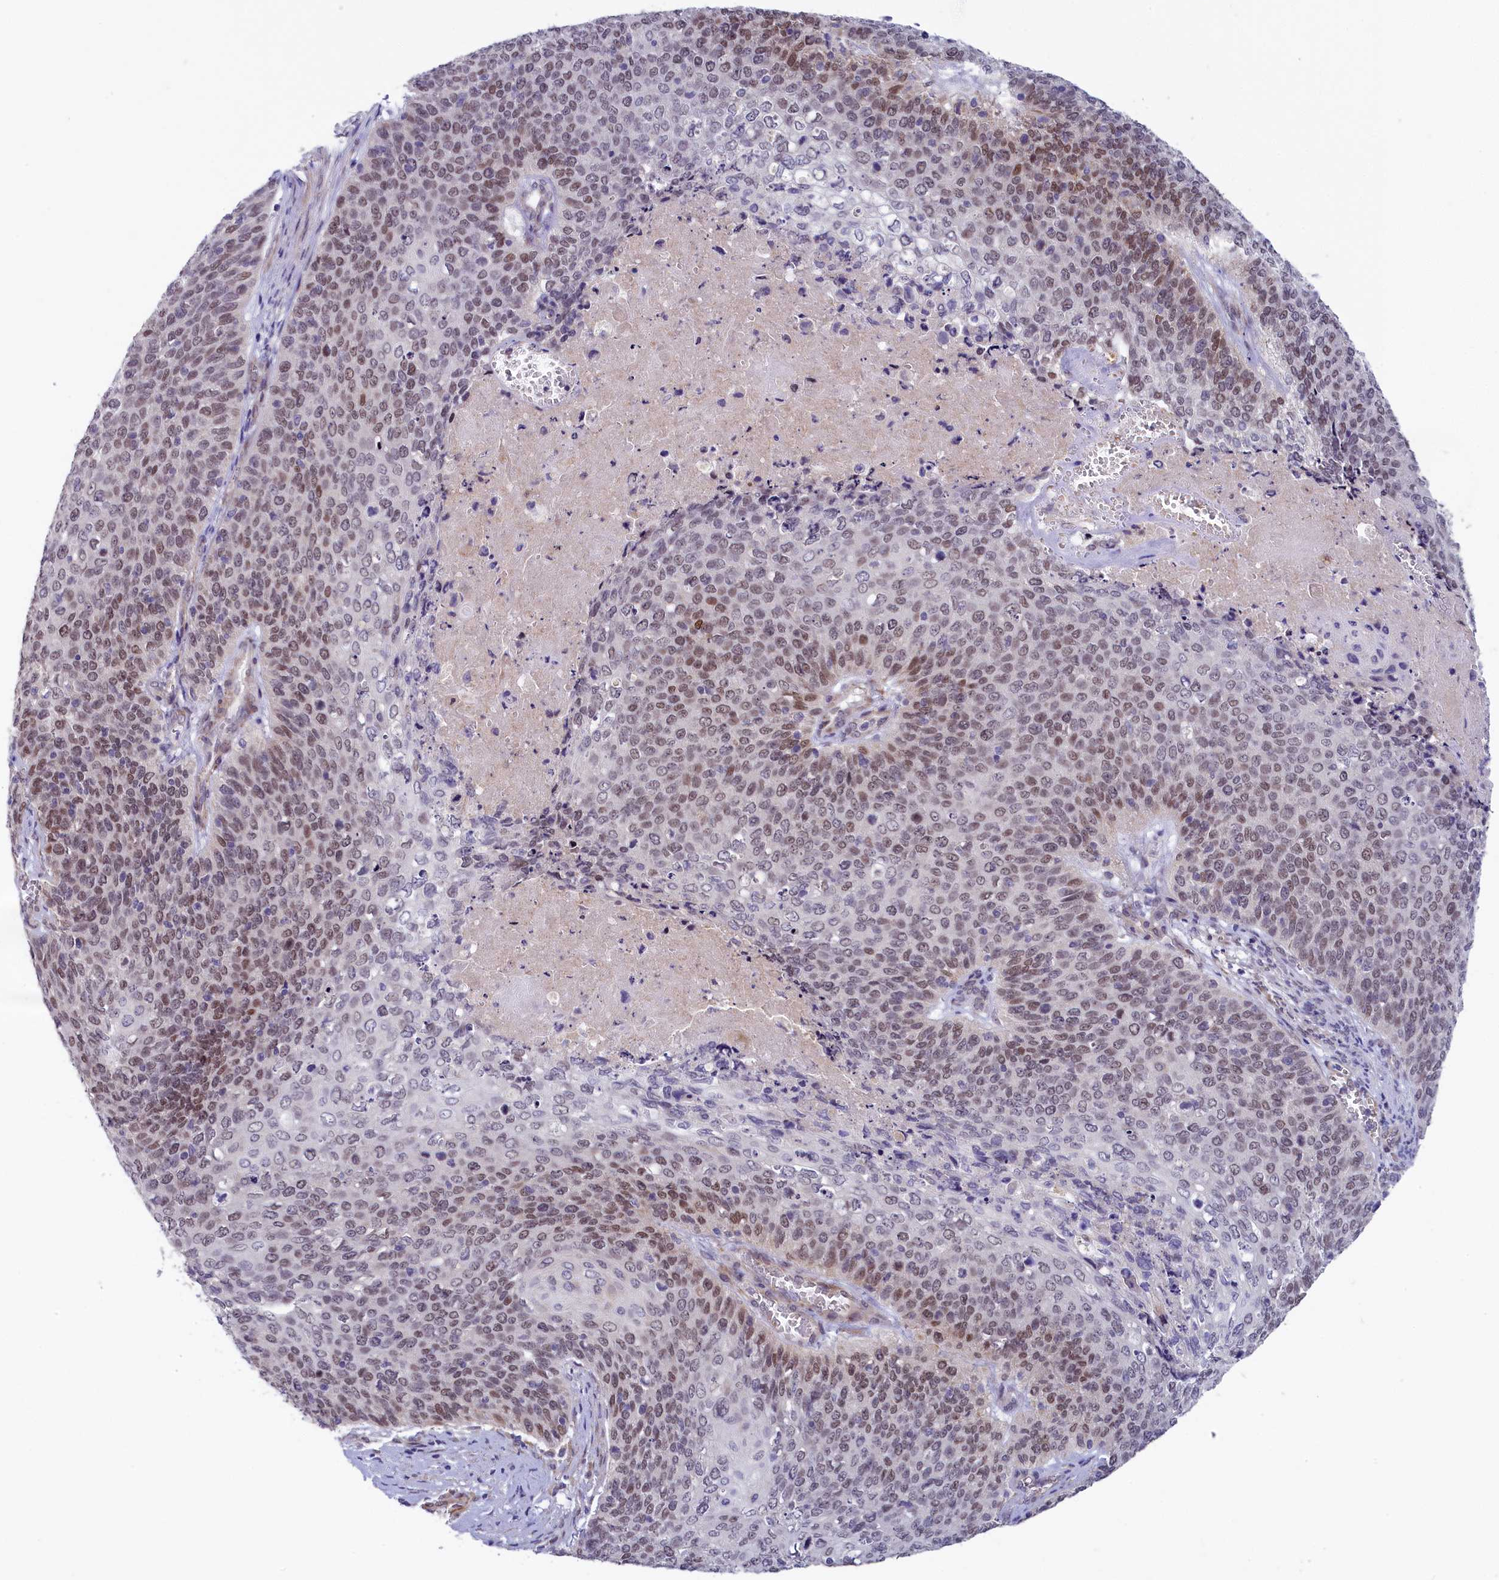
{"staining": {"intensity": "weak", "quantity": "25%-75%", "location": "nuclear"}, "tissue": "cervical cancer", "cell_type": "Tumor cells", "image_type": "cancer", "snomed": [{"axis": "morphology", "description": "Squamous cell carcinoma, NOS"}, {"axis": "topography", "description": "Cervix"}], "caption": "This is a photomicrograph of immunohistochemistry (IHC) staining of cervical squamous cell carcinoma, which shows weak expression in the nuclear of tumor cells.", "gene": "SLC39A6", "patient": {"sex": "female", "age": 39}}